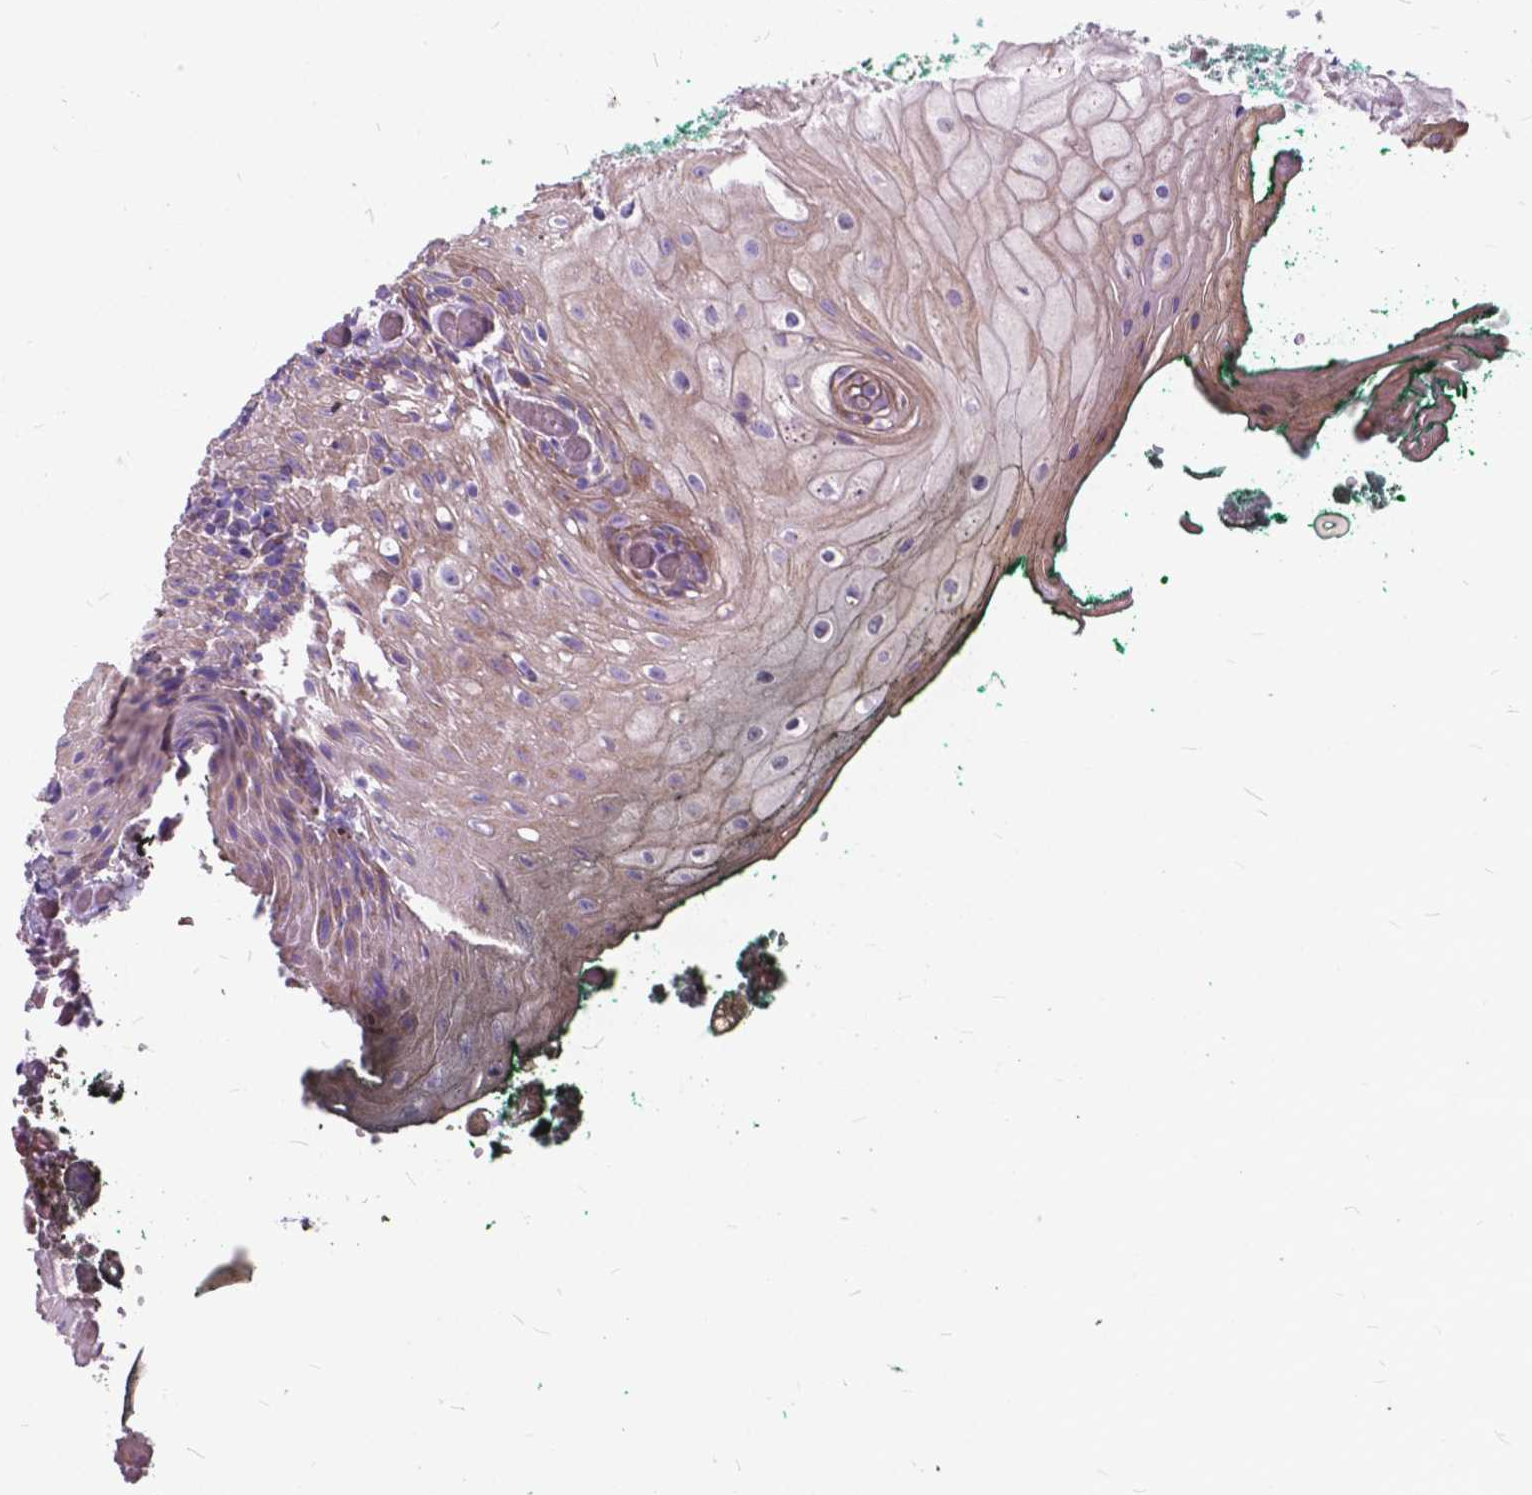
{"staining": {"intensity": "weak", "quantity": "25%-75%", "location": "cytoplasmic/membranous"}, "tissue": "oral mucosa", "cell_type": "Squamous epithelial cells", "image_type": "normal", "snomed": [{"axis": "morphology", "description": "Normal tissue, NOS"}, {"axis": "topography", "description": "Oral tissue"}, {"axis": "topography", "description": "Head-Neck"}], "caption": "Weak cytoplasmic/membranous protein staining is appreciated in about 25%-75% of squamous epithelial cells in oral mucosa.", "gene": "FLT4", "patient": {"sex": "female", "age": 68}}